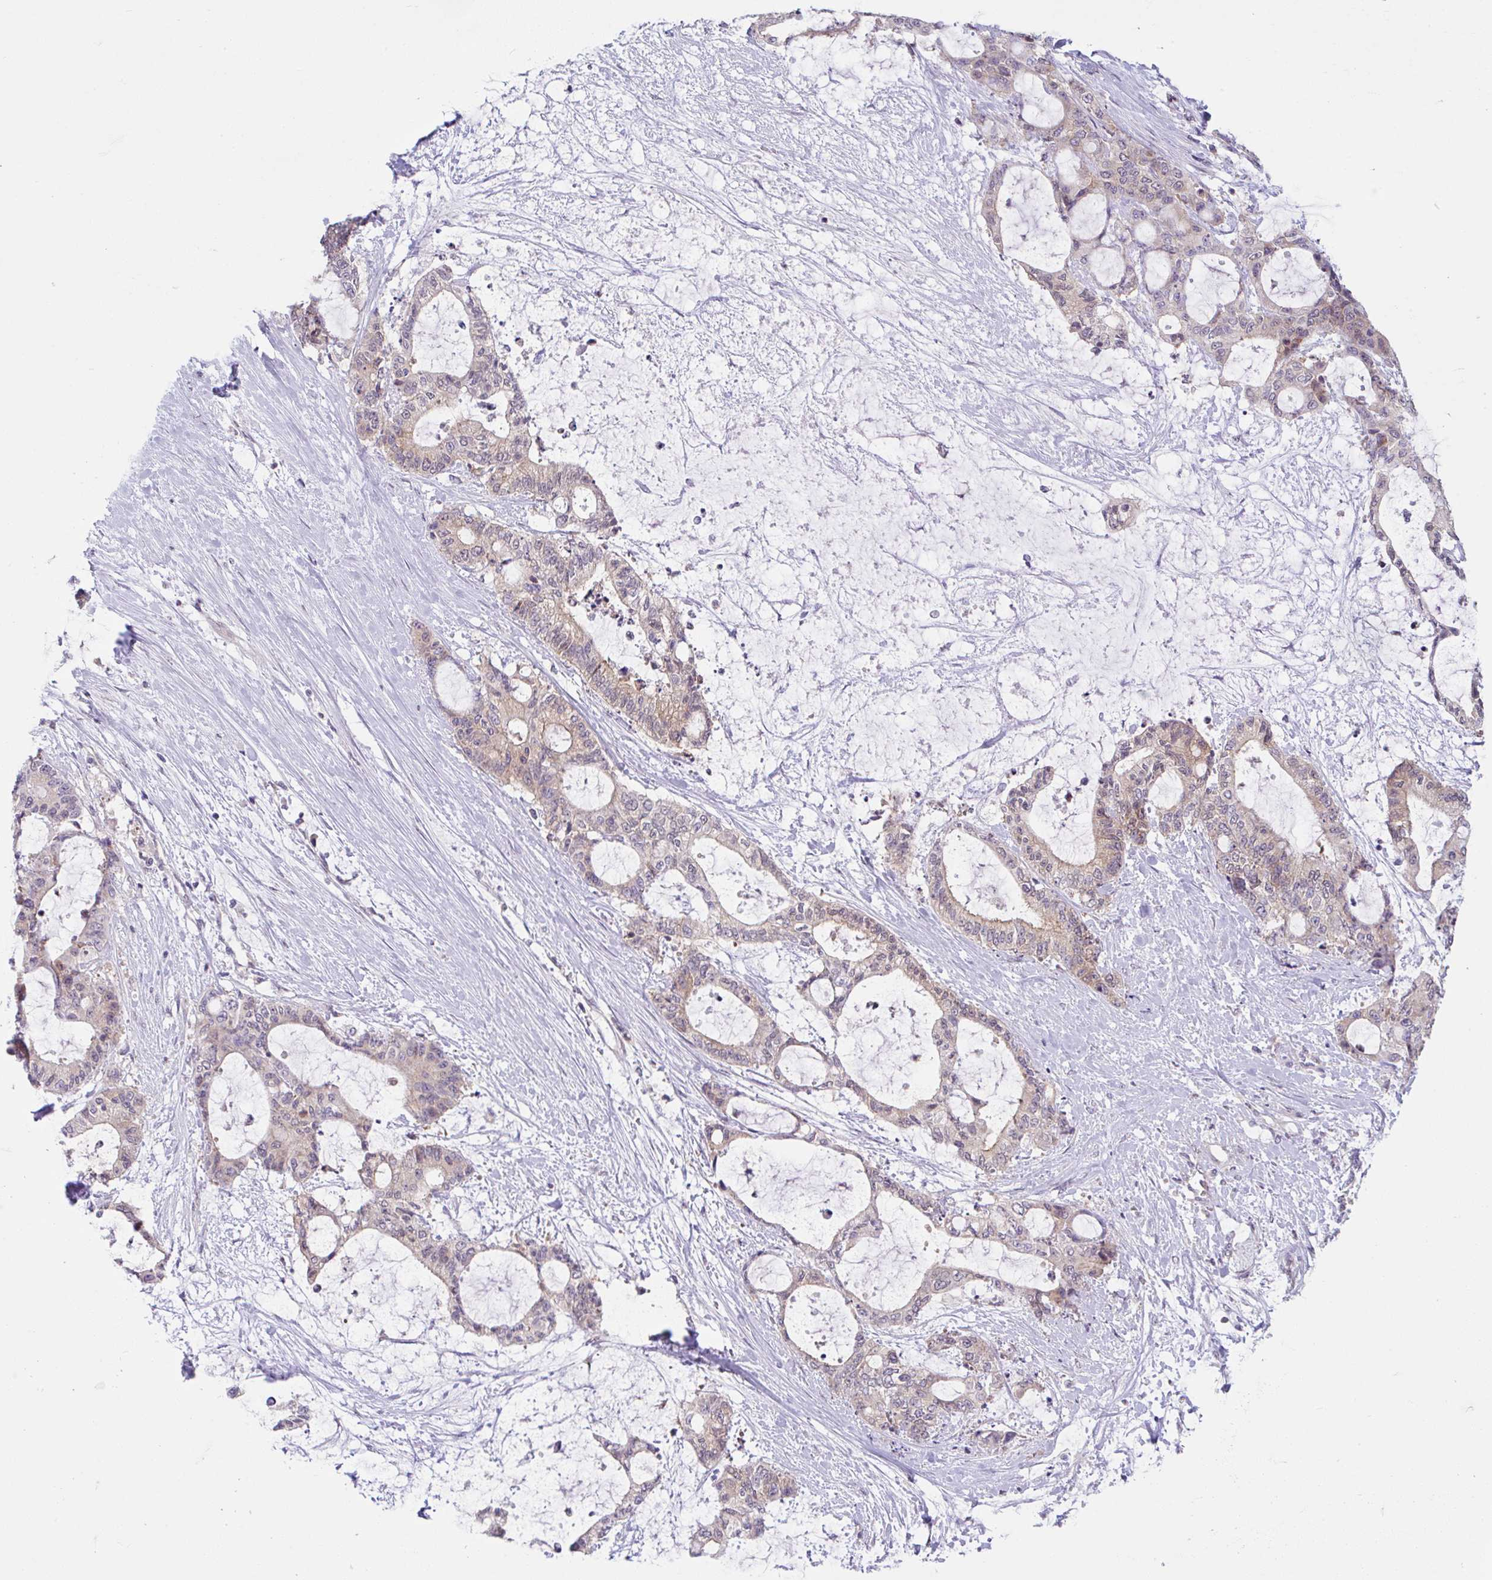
{"staining": {"intensity": "weak", "quantity": "25%-75%", "location": "cytoplasmic/membranous"}, "tissue": "liver cancer", "cell_type": "Tumor cells", "image_type": "cancer", "snomed": [{"axis": "morphology", "description": "Normal tissue, NOS"}, {"axis": "morphology", "description": "Cholangiocarcinoma"}, {"axis": "topography", "description": "Liver"}, {"axis": "topography", "description": "Peripheral nerve tissue"}], "caption": "This is a photomicrograph of IHC staining of liver cancer (cholangiocarcinoma), which shows weak positivity in the cytoplasmic/membranous of tumor cells.", "gene": "RALBP1", "patient": {"sex": "female", "age": 73}}